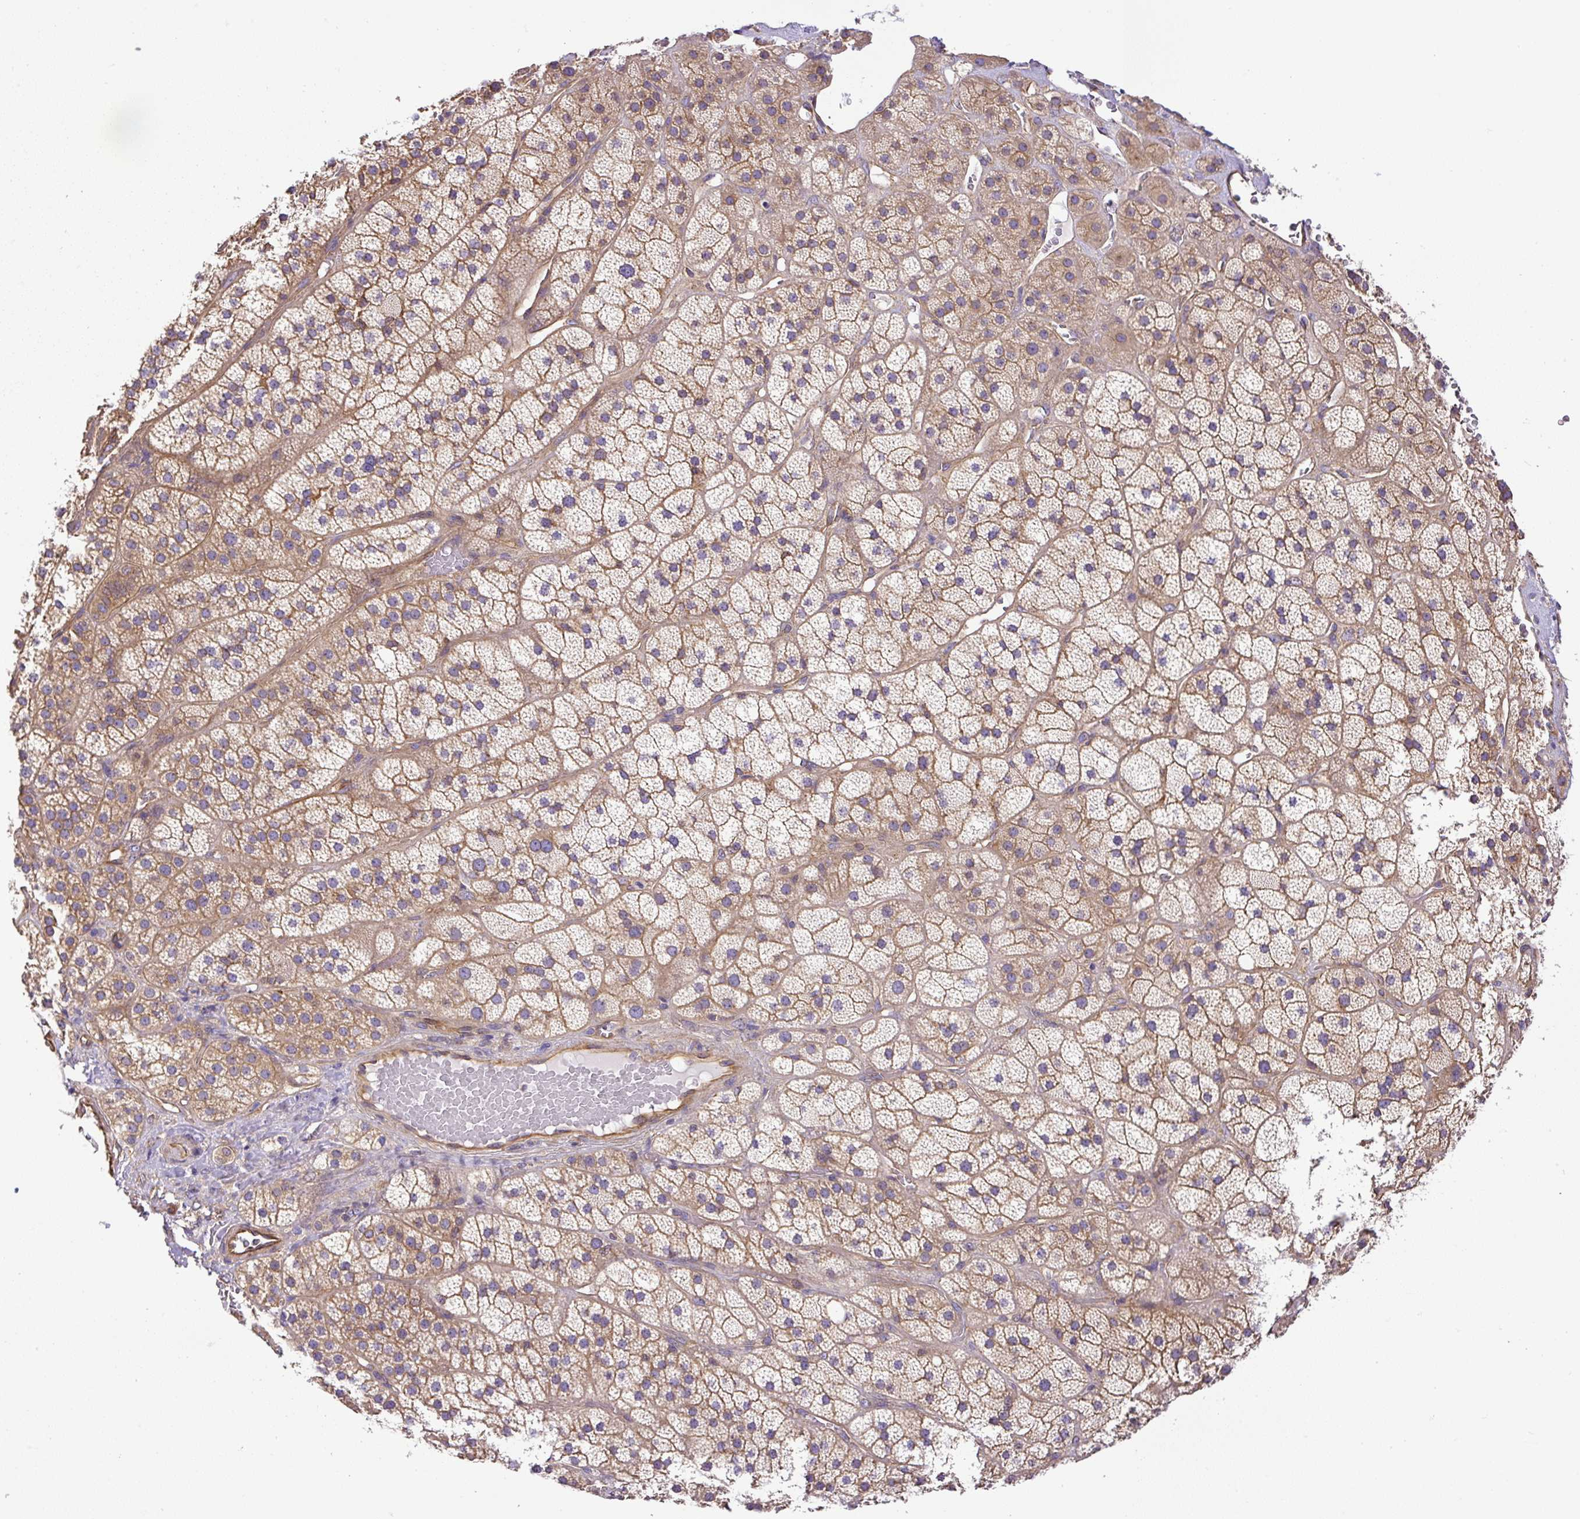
{"staining": {"intensity": "moderate", "quantity": ">75%", "location": "cytoplasmic/membranous"}, "tissue": "adrenal gland", "cell_type": "Glandular cells", "image_type": "normal", "snomed": [{"axis": "morphology", "description": "Normal tissue, NOS"}, {"axis": "topography", "description": "Adrenal gland"}], "caption": "The histopathology image reveals immunohistochemical staining of benign adrenal gland. There is moderate cytoplasmic/membranous positivity is identified in about >75% of glandular cells. (DAB (3,3'-diaminobenzidine) IHC with brightfield microscopy, high magnification).", "gene": "DCTN1", "patient": {"sex": "male", "age": 57}}